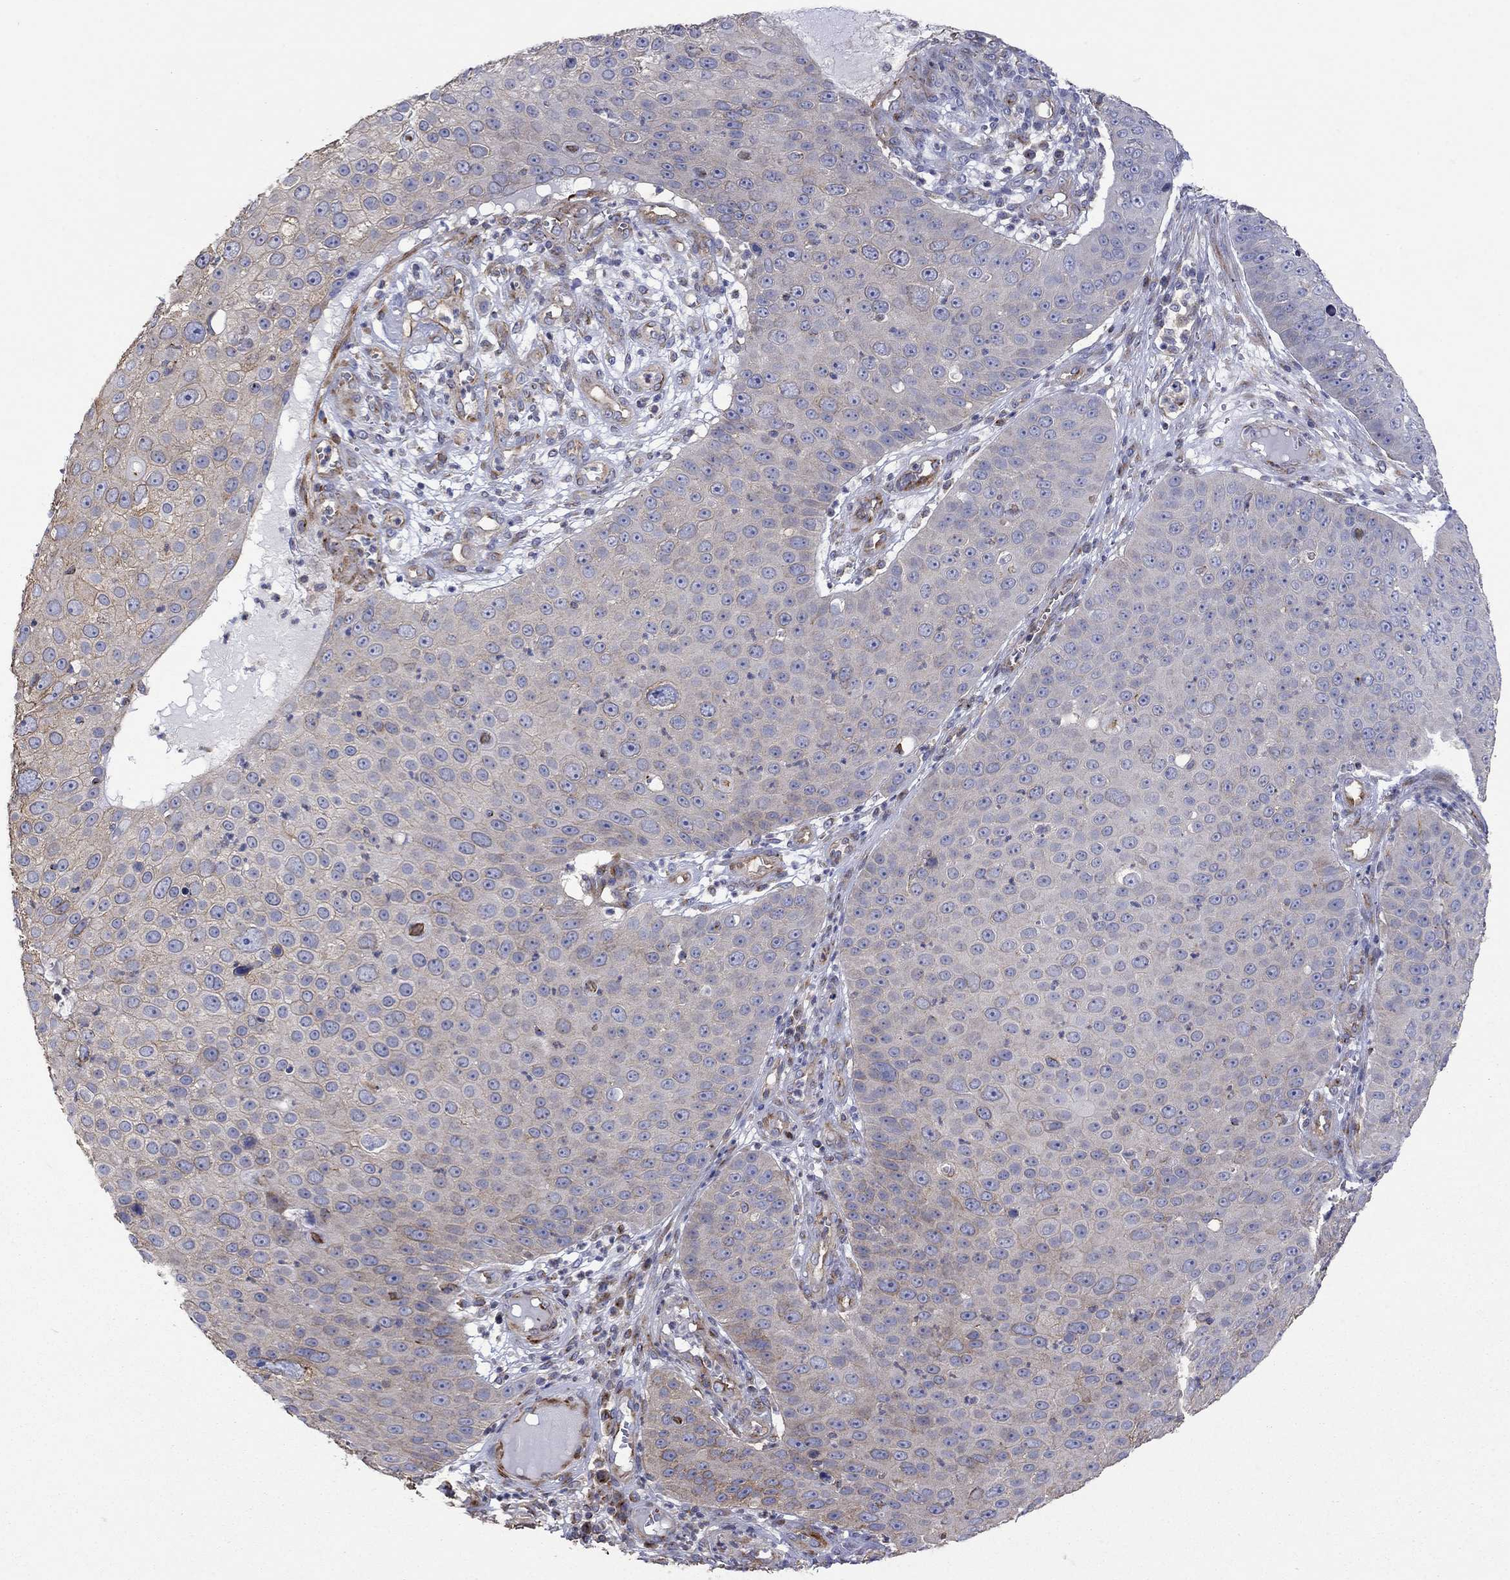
{"staining": {"intensity": "negative", "quantity": "none", "location": "none"}, "tissue": "skin cancer", "cell_type": "Tumor cells", "image_type": "cancer", "snomed": [{"axis": "morphology", "description": "Squamous cell carcinoma, NOS"}, {"axis": "topography", "description": "Skin"}], "caption": "Micrograph shows no protein staining in tumor cells of squamous cell carcinoma (skin) tissue.", "gene": "TPRN", "patient": {"sex": "male", "age": 71}}